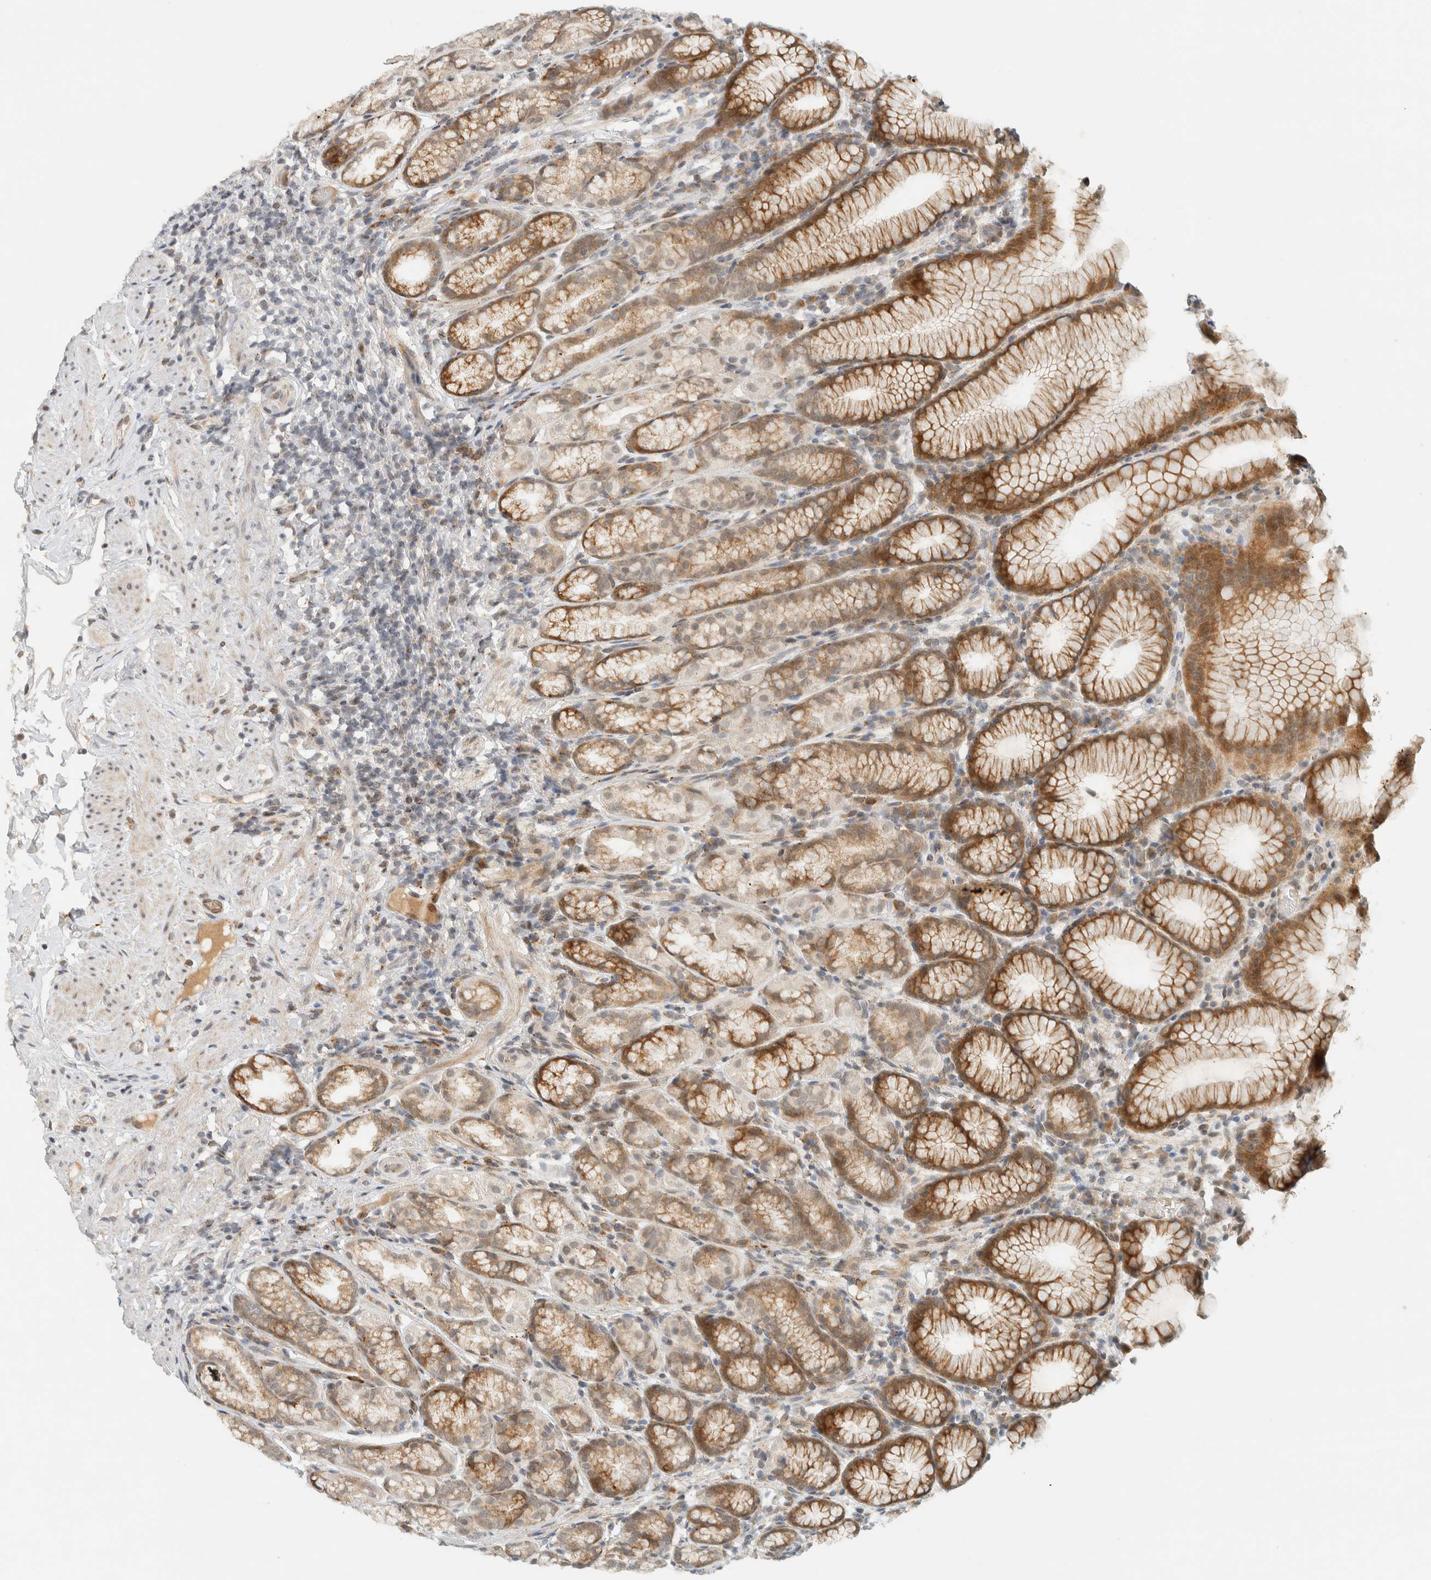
{"staining": {"intensity": "moderate", "quantity": "25%-75%", "location": "cytoplasmic/membranous,nuclear"}, "tissue": "stomach", "cell_type": "Glandular cells", "image_type": "normal", "snomed": [{"axis": "morphology", "description": "Normal tissue, NOS"}, {"axis": "topography", "description": "Stomach"}], "caption": "Stomach stained for a protein exhibits moderate cytoplasmic/membranous,nuclear positivity in glandular cells. (Brightfield microscopy of DAB IHC at high magnification).", "gene": "ITPRID1", "patient": {"sex": "male", "age": 42}}